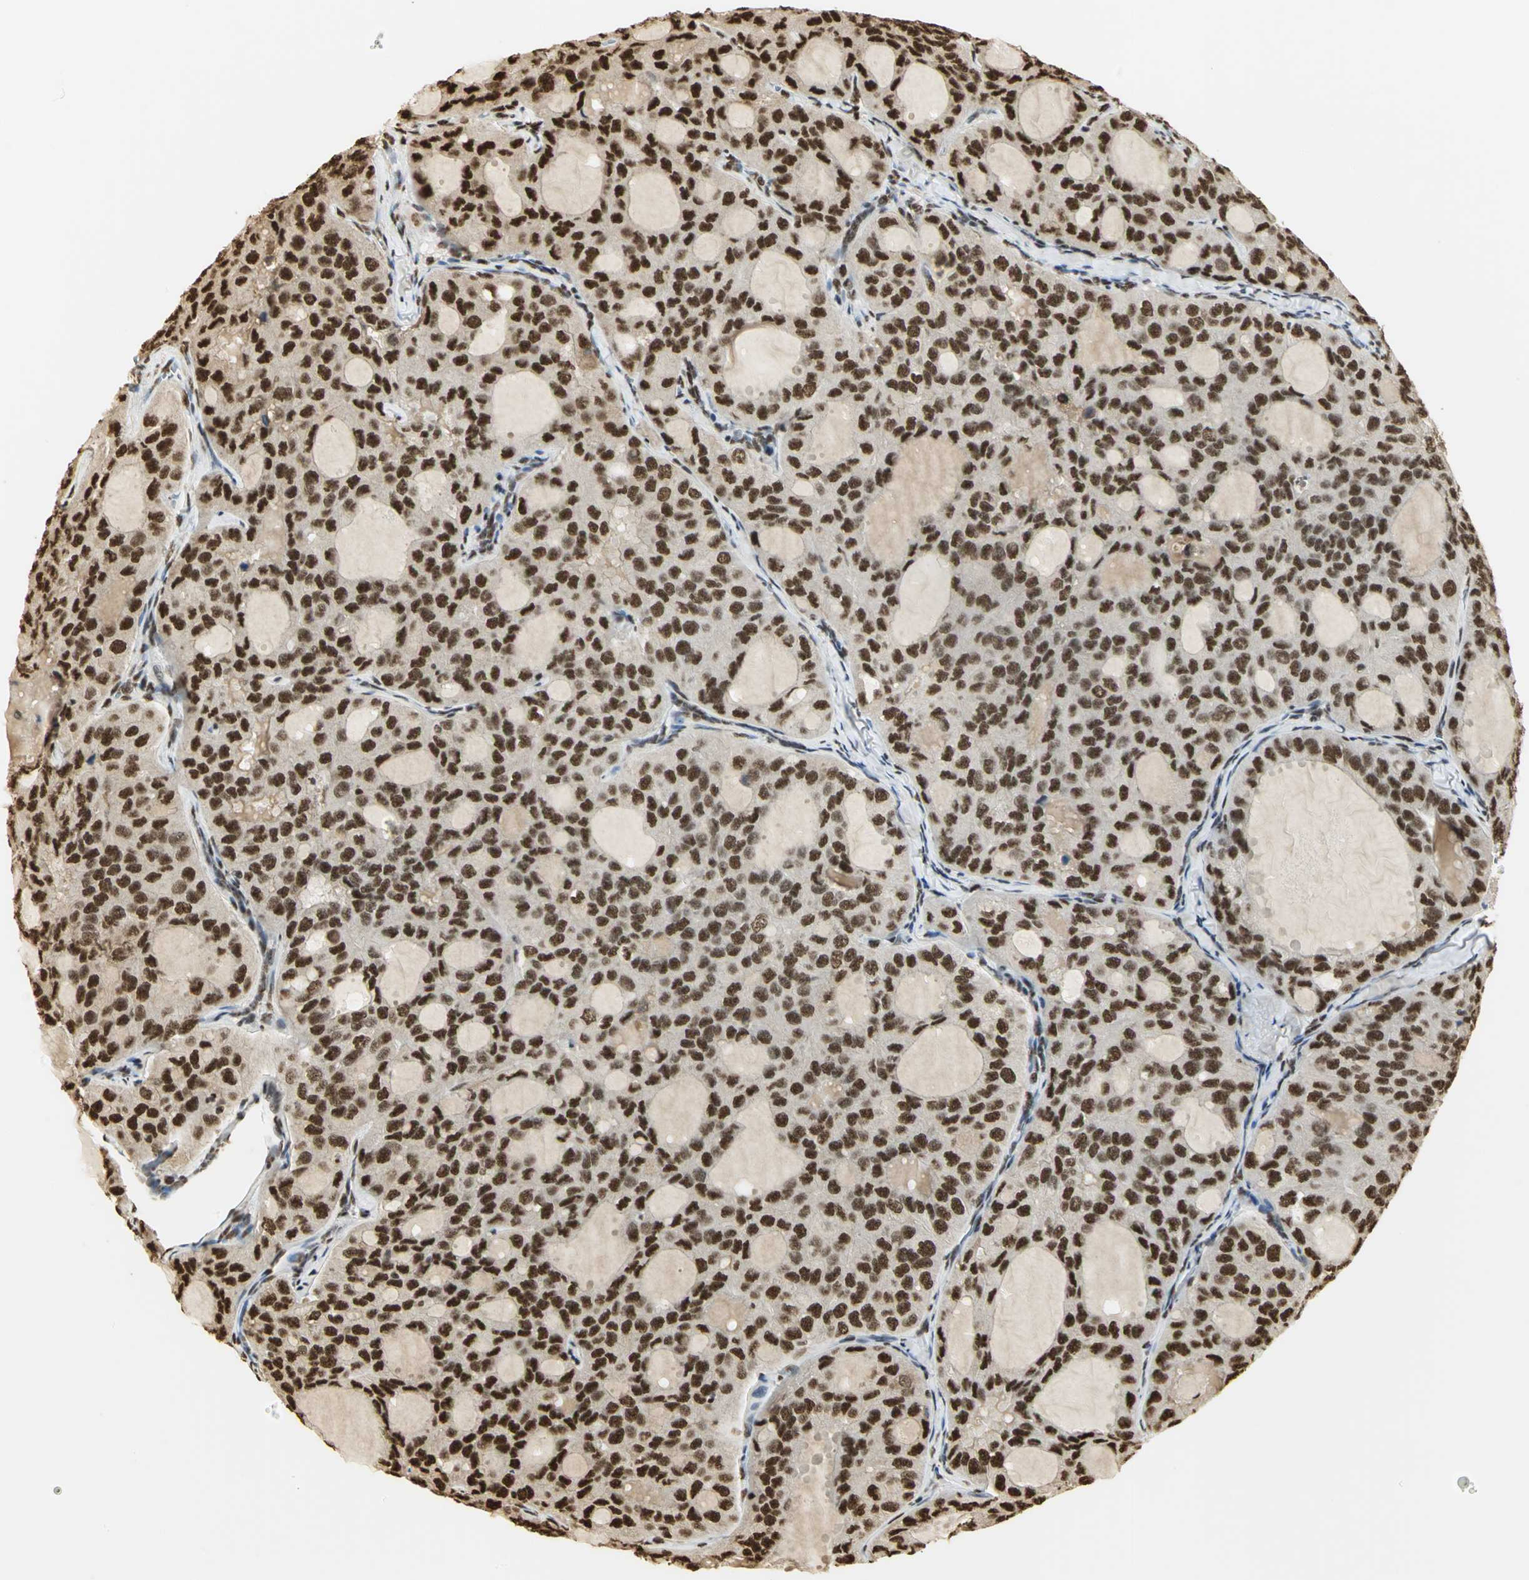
{"staining": {"intensity": "strong", "quantity": ">75%", "location": "nuclear"}, "tissue": "thyroid cancer", "cell_type": "Tumor cells", "image_type": "cancer", "snomed": [{"axis": "morphology", "description": "Follicular adenoma carcinoma, NOS"}, {"axis": "topography", "description": "Thyroid gland"}], "caption": "Tumor cells display high levels of strong nuclear positivity in about >75% of cells in thyroid cancer (follicular adenoma carcinoma).", "gene": "SET", "patient": {"sex": "male", "age": 75}}